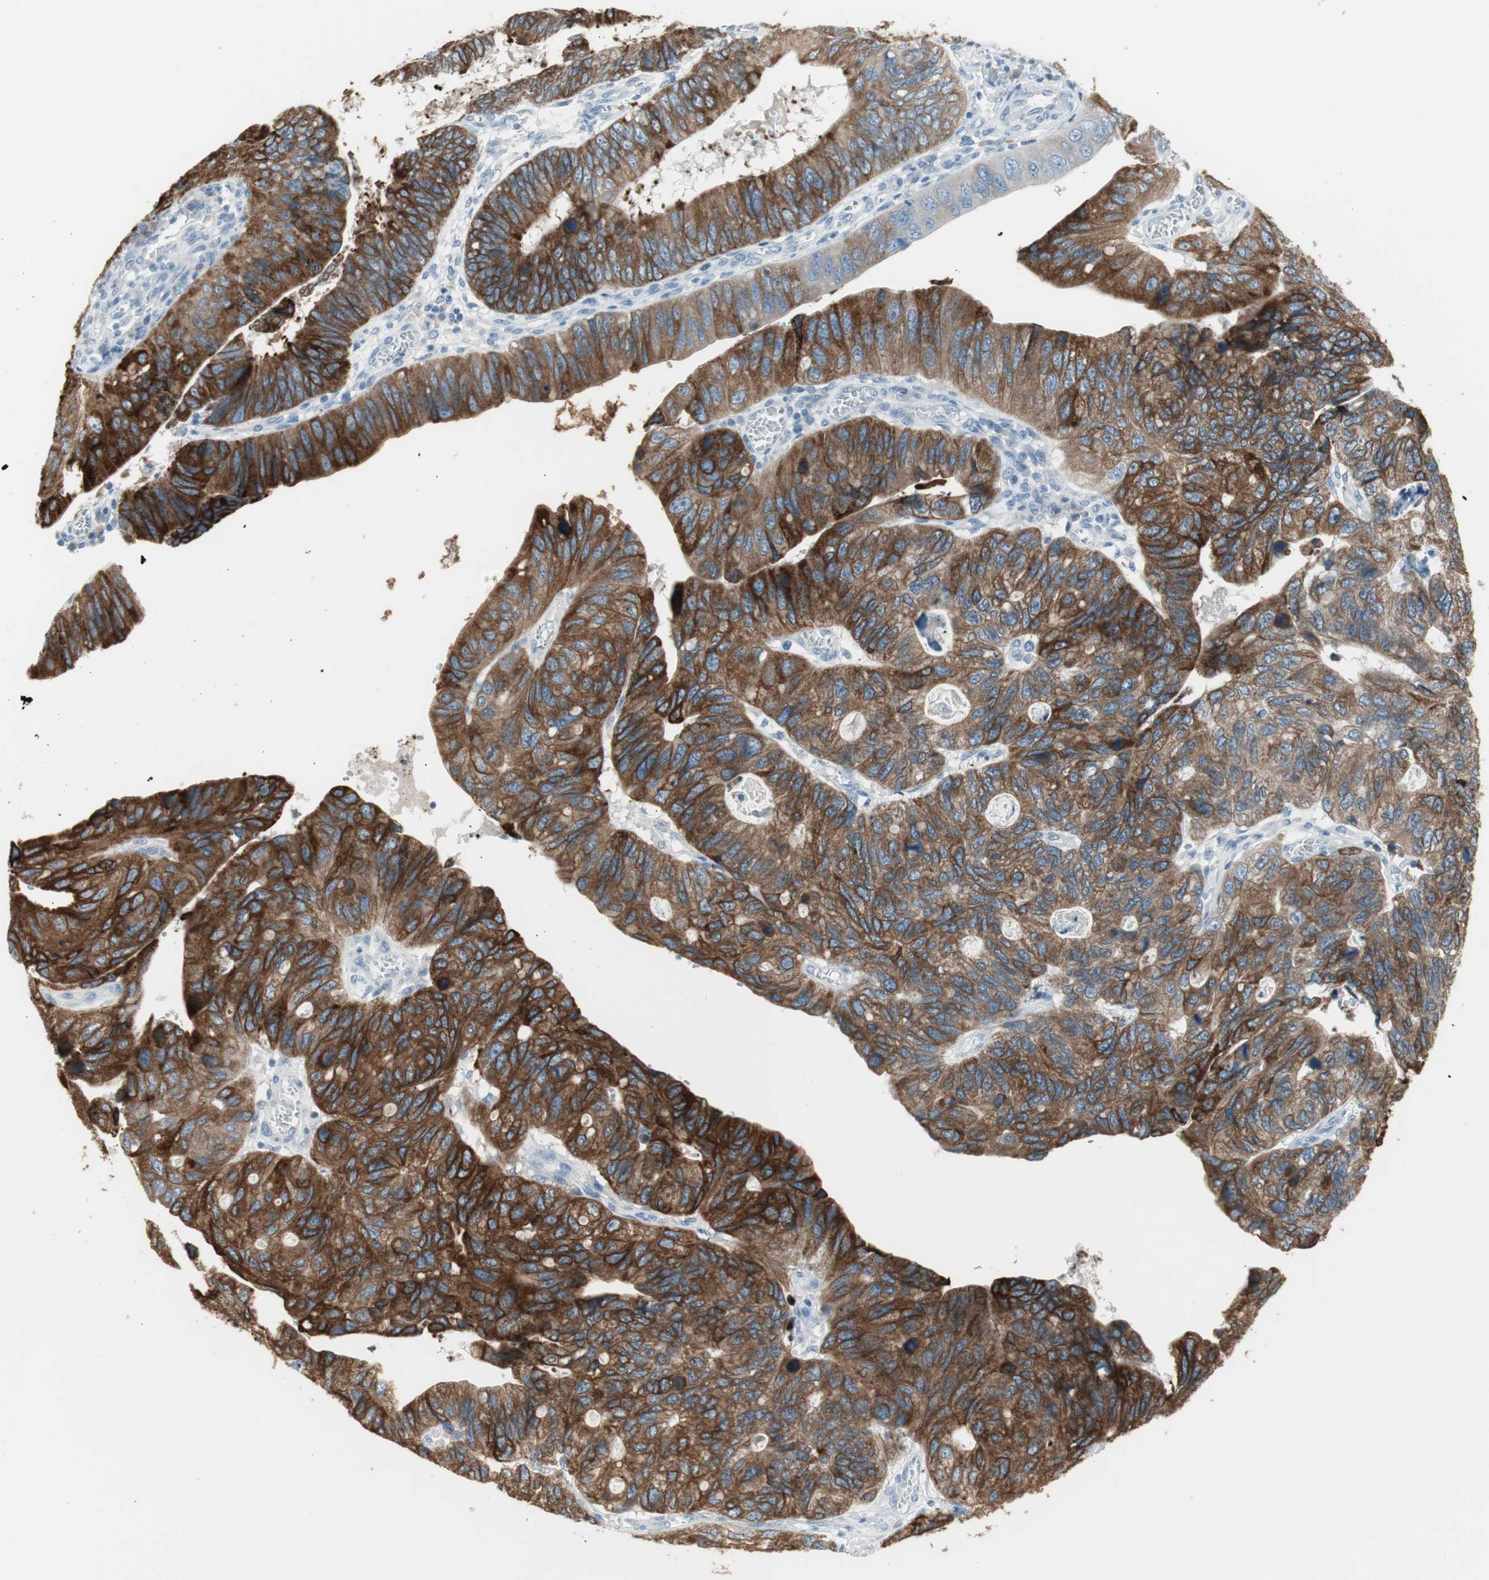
{"staining": {"intensity": "strong", "quantity": ">75%", "location": "cytoplasmic/membranous"}, "tissue": "stomach cancer", "cell_type": "Tumor cells", "image_type": "cancer", "snomed": [{"axis": "morphology", "description": "Adenocarcinoma, NOS"}, {"axis": "topography", "description": "Stomach"}], "caption": "Immunohistochemical staining of adenocarcinoma (stomach) exhibits high levels of strong cytoplasmic/membranous positivity in about >75% of tumor cells.", "gene": "AGR2", "patient": {"sex": "male", "age": 59}}